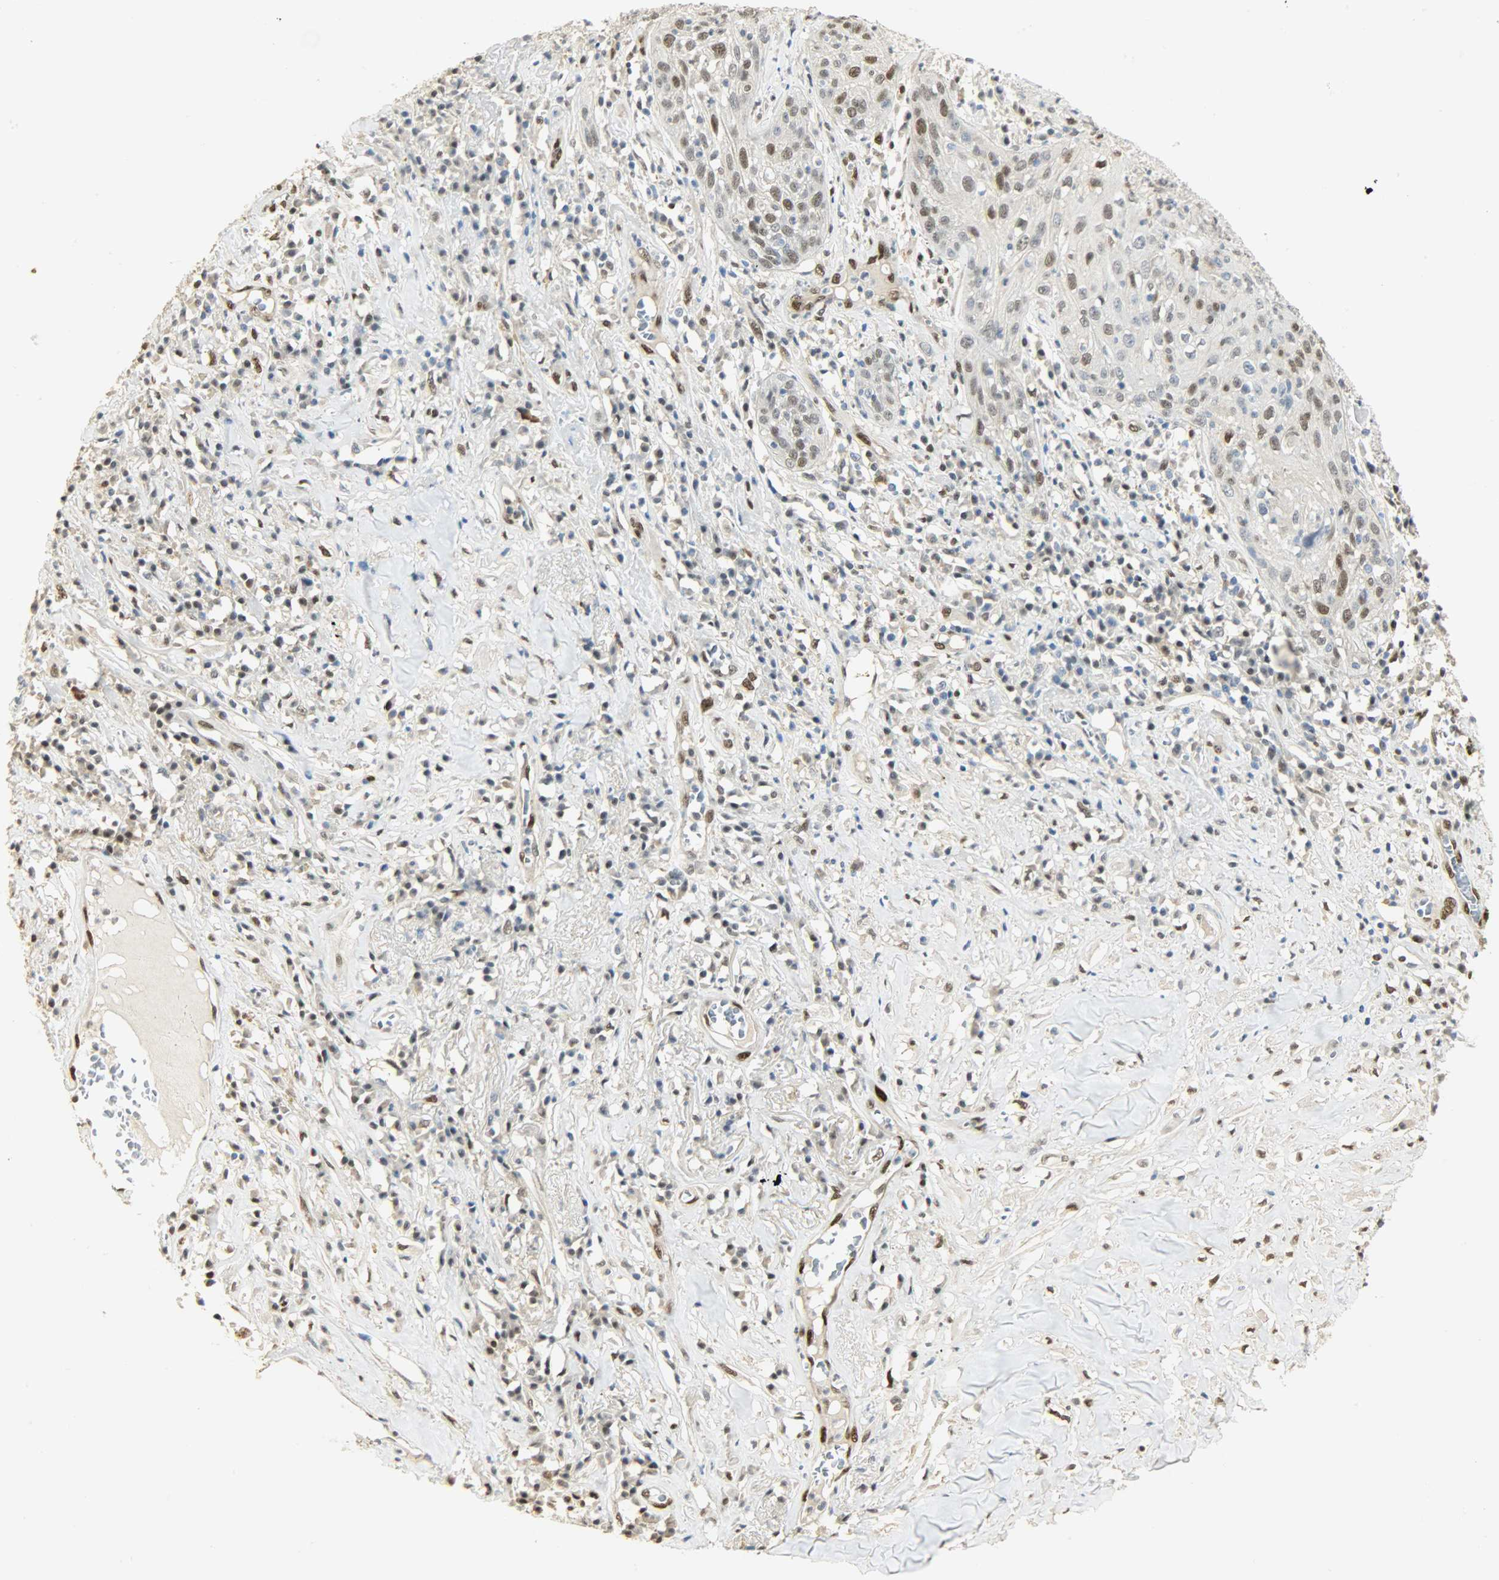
{"staining": {"intensity": "moderate", "quantity": "25%-75%", "location": "nuclear"}, "tissue": "skin cancer", "cell_type": "Tumor cells", "image_type": "cancer", "snomed": [{"axis": "morphology", "description": "Squamous cell carcinoma, NOS"}, {"axis": "topography", "description": "Skin"}], "caption": "Immunohistochemistry histopathology image of neoplastic tissue: squamous cell carcinoma (skin) stained using immunohistochemistry (IHC) exhibits medium levels of moderate protein expression localized specifically in the nuclear of tumor cells, appearing as a nuclear brown color.", "gene": "NPEPL1", "patient": {"sex": "male", "age": 65}}